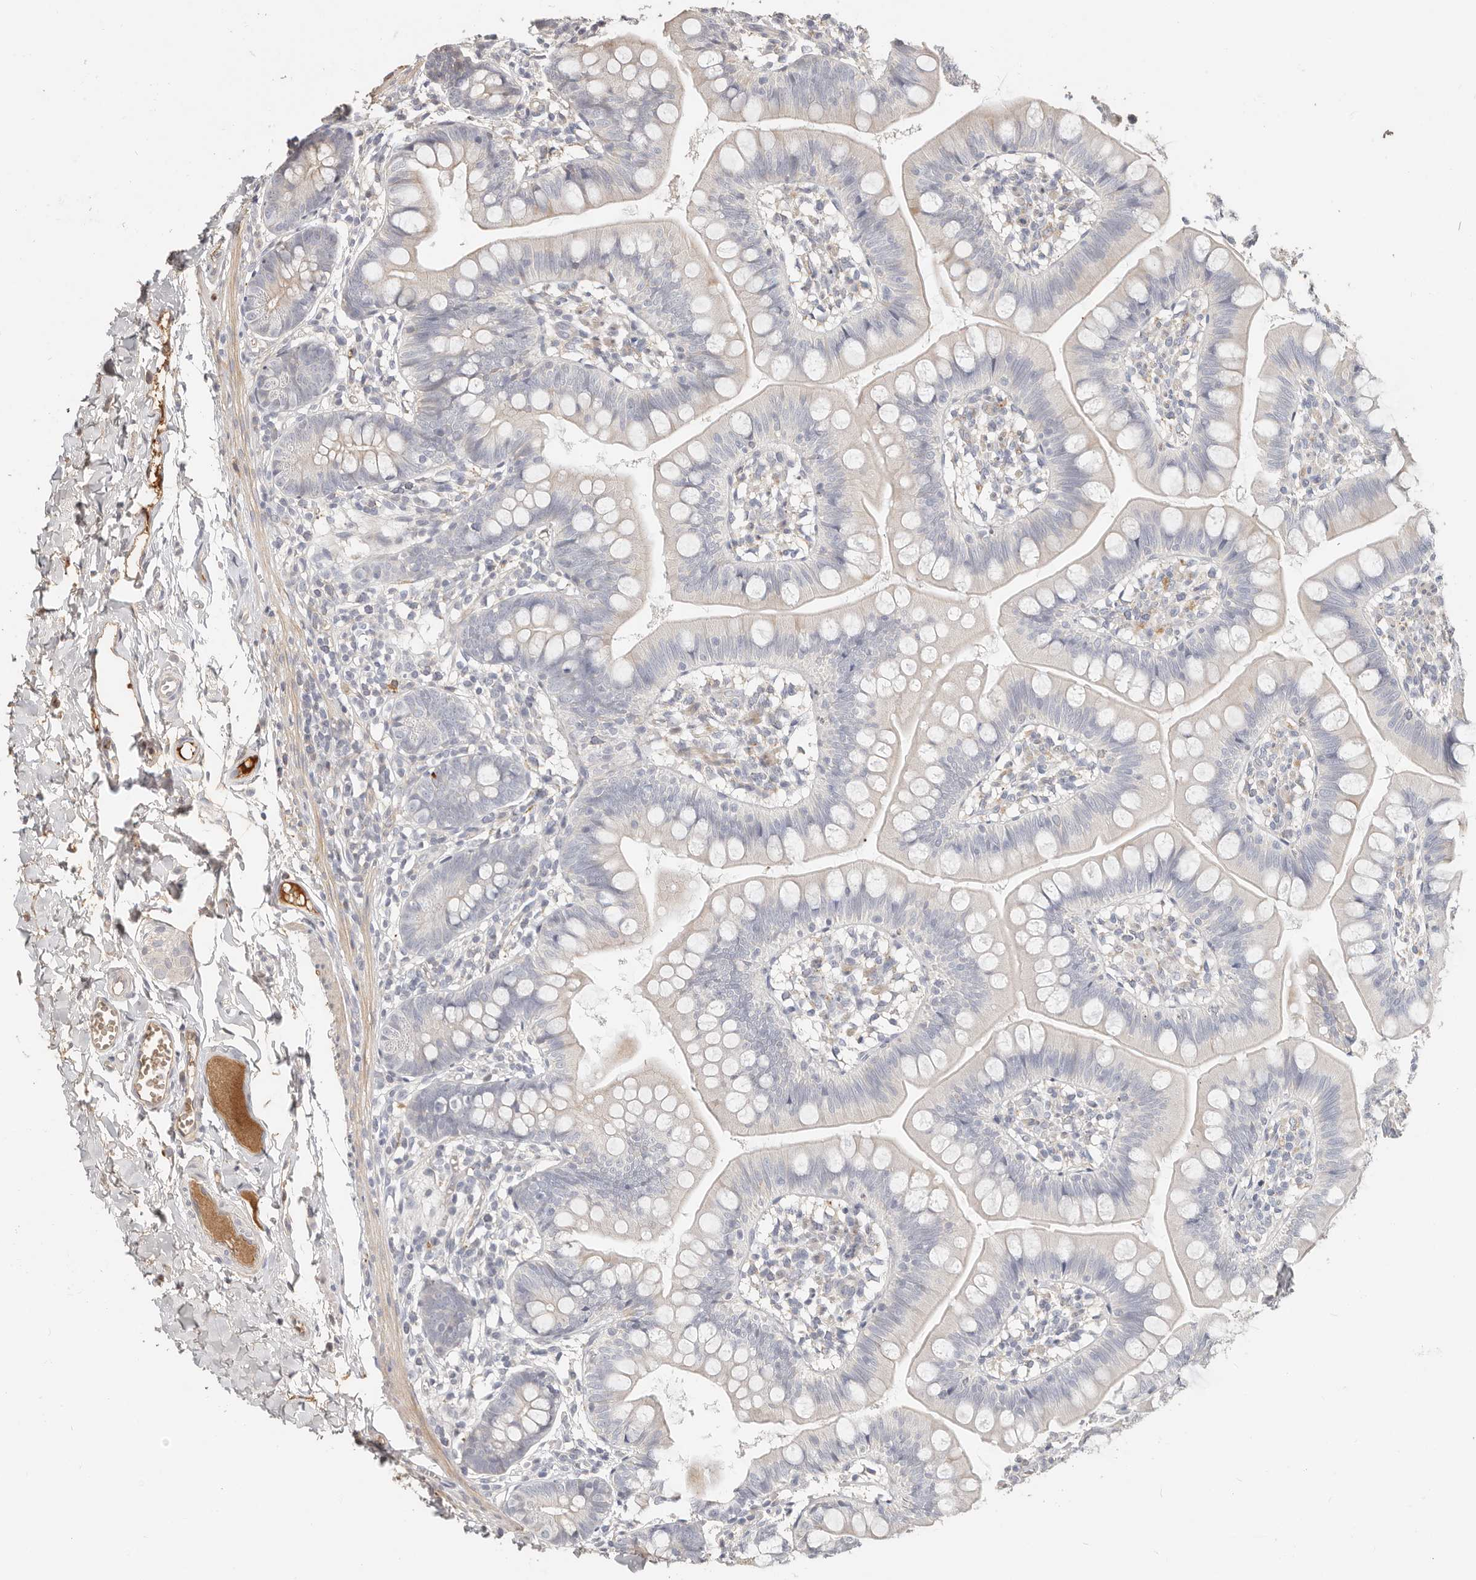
{"staining": {"intensity": "negative", "quantity": "none", "location": "none"}, "tissue": "small intestine", "cell_type": "Glandular cells", "image_type": "normal", "snomed": [{"axis": "morphology", "description": "Normal tissue, NOS"}, {"axis": "topography", "description": "Small intestine"}], "caption": "Immunohistochemistry photomicrograph of normal small intestine: human small intestine stained with DAB (3,3'-diaminobenzidine) demonstrates no significant protein staining in glandular cells. (Immunohistochemistry, brightfield microscopy, high magnification).", "gene": "MTFR2", "patient": {"sex": "male", "age": 7}}